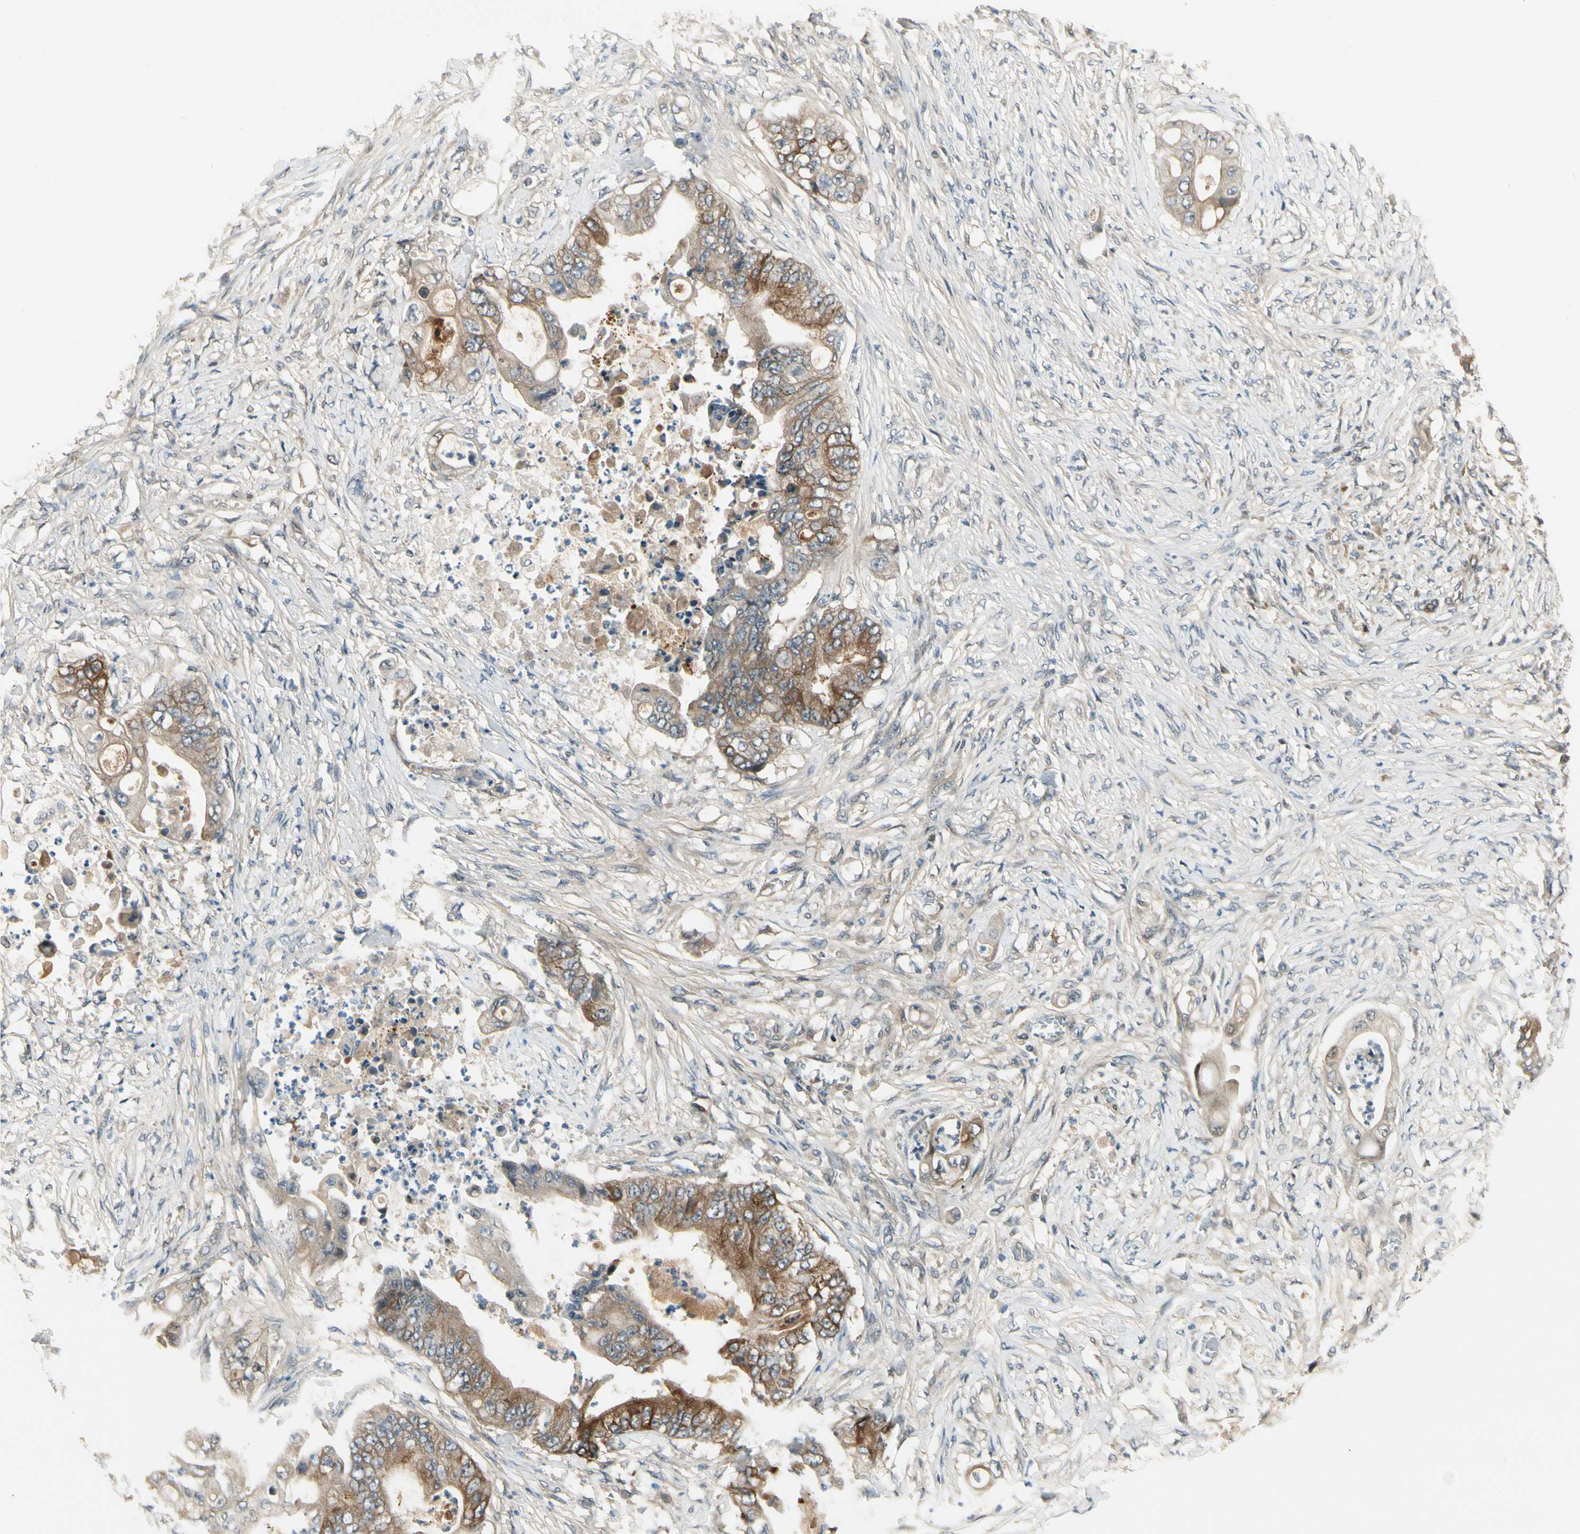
{"staining": {"intensity": "moderate", "quantity": ">75%", "location": "cytoplasmic/membranous"}, "tissue": "stomach cancer", "cell_type": "Tumor cells", "image_type": "cancer", "snomed": [{"axis": "morphology", "description": "Adenocarcinoma, NOS"}, {"axis": "topography", "description": "Stomach"}], "caption": "A brown stain highlights moderate cytoplasmic/membranous staining of a protein in human stomach adenocarcinoma tumor cells.", "gene": "EPHB3", "patient": {"sex": "female", "age": 73}}